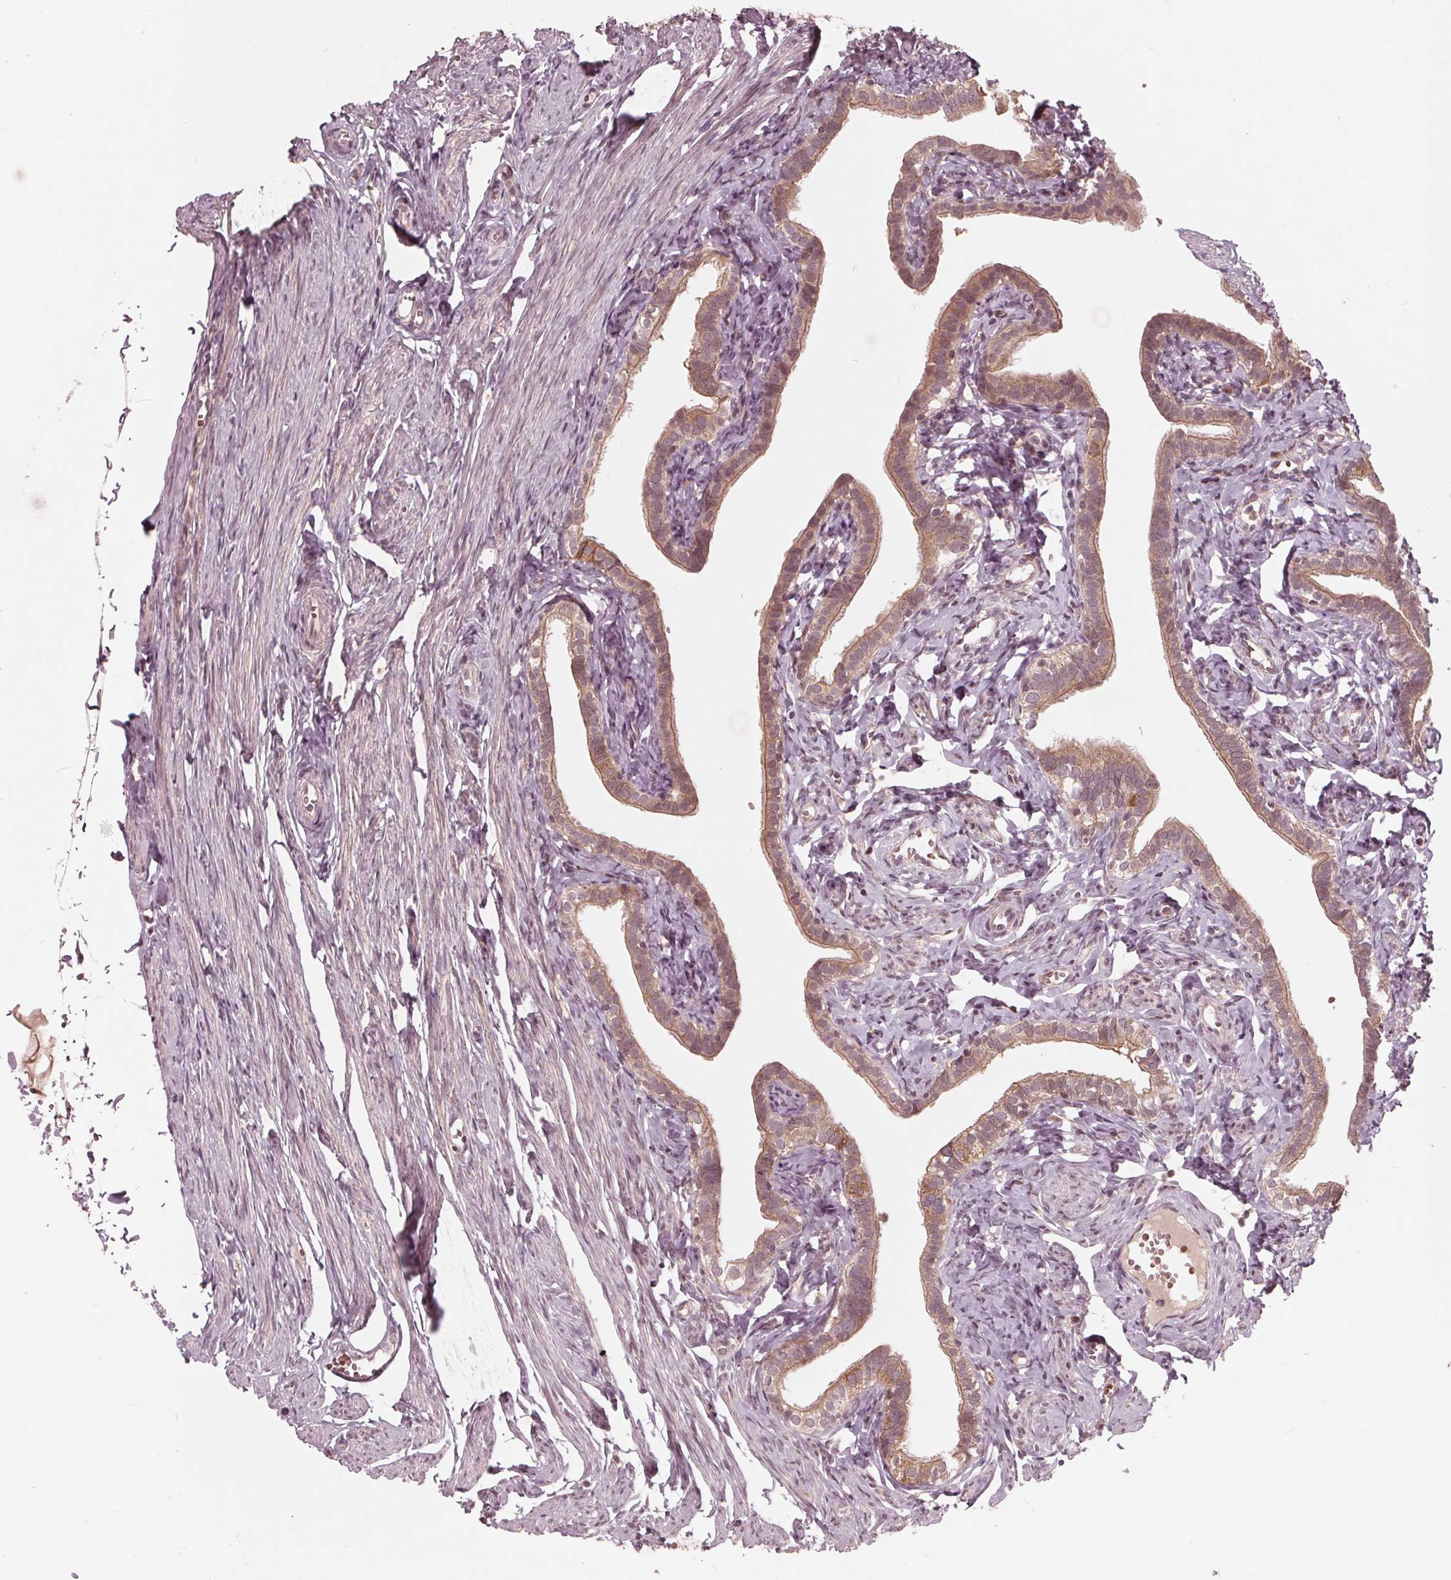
{"staining": {"intensity": "weak", "quantity": ">75%", "location": "cytoplasmic/membranous"}, "tissue": "fallopian tube", "cell_type": "Glandular cells", "image_type": "normal", "snomed": [{"axis": "morphology", "description": "Normal tissue, NOS"}, {"axis": "topography", "description": "Fallopian tube"}], "caption": "Immunohistochemistry (IHC) staining of unremarkable fallopian tube, which displays low levels of weak cytoplasmic/membranous staining in about >75% of glandular cells indicating weak cytoplasmic/membranous protein expression. The staining was performed using DAB (3,3'-diaminobenzidine) (brown) for protein detection and nuclei were counterstained in hematoxylin (blue).", "gene": "UBALD1", "patient": {"sex": "female", "age": 41}}